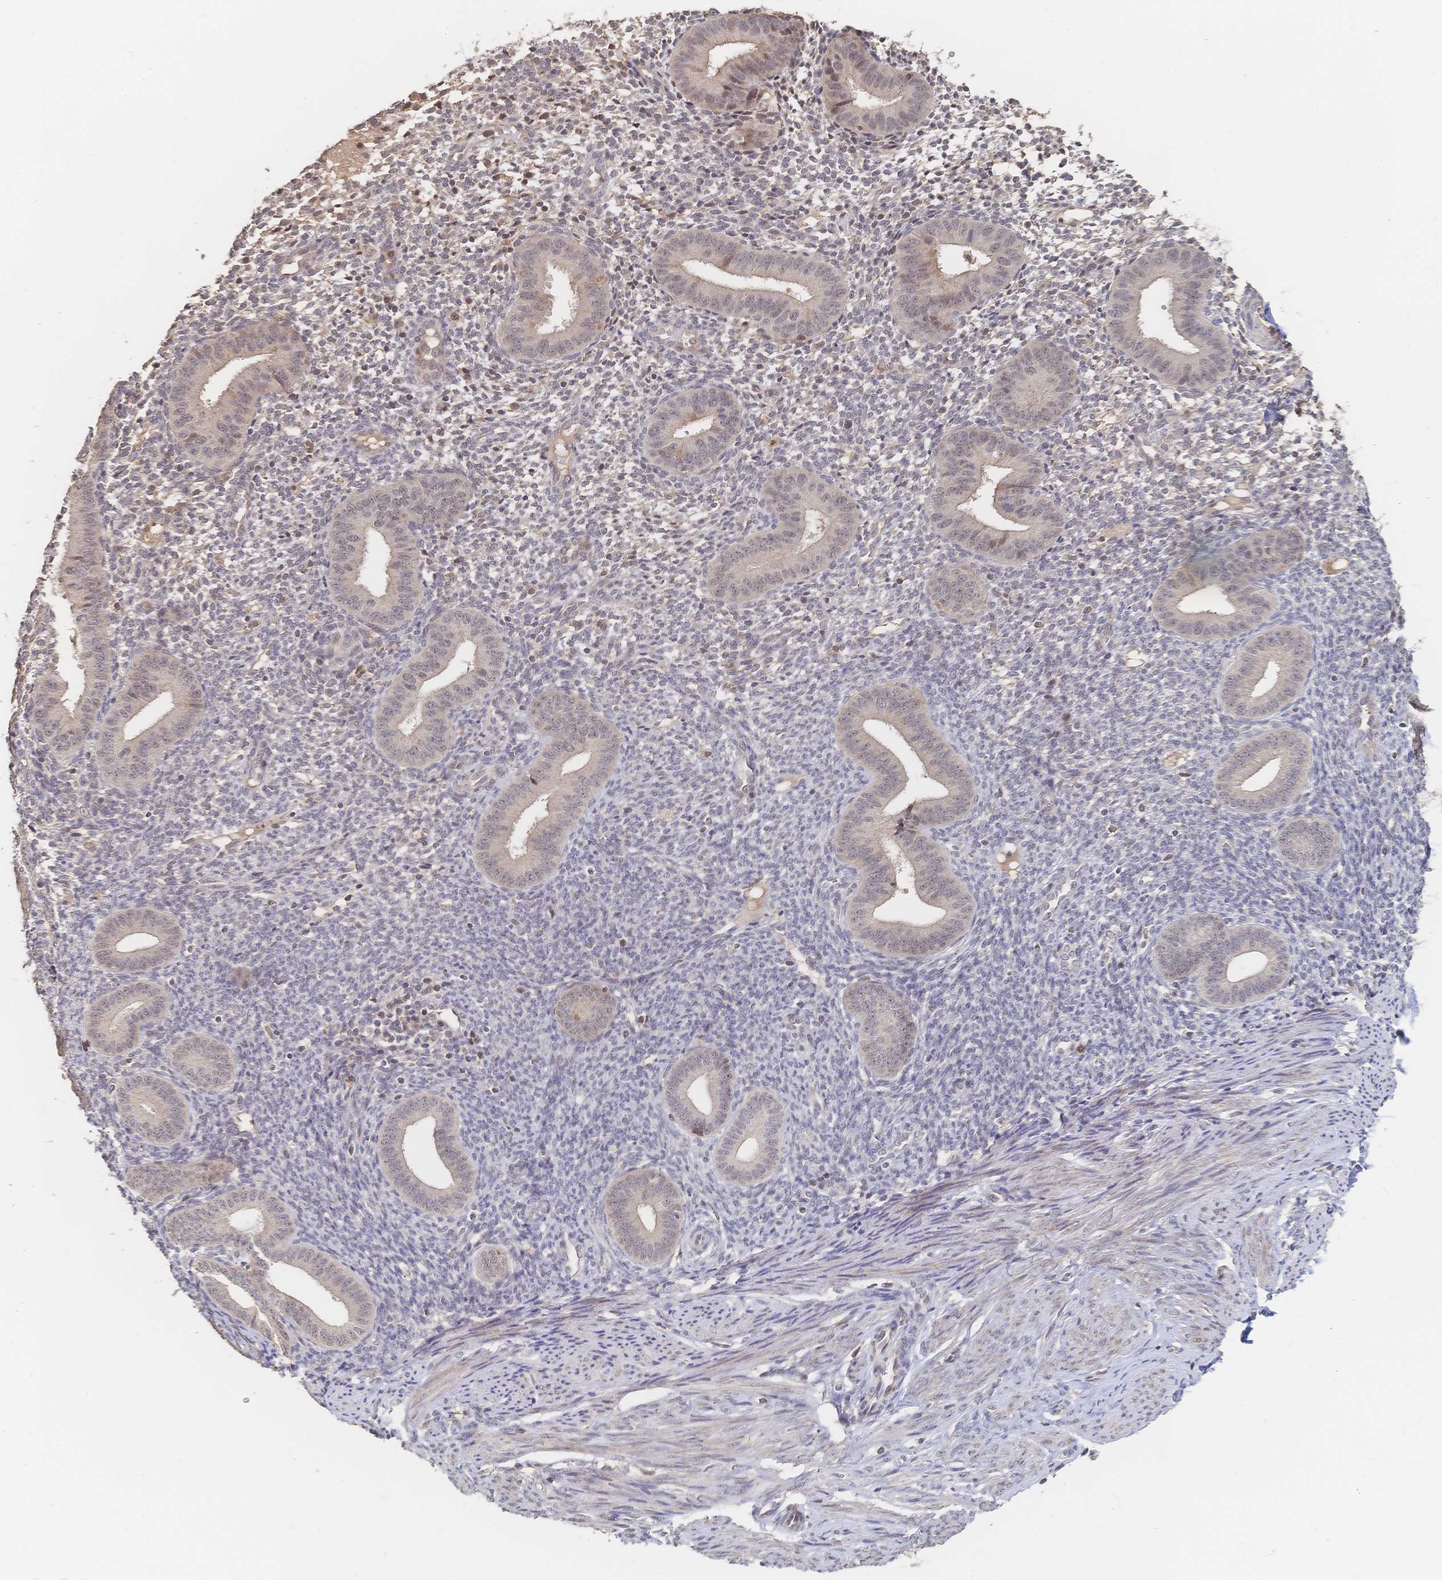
{"staining": {"intensity": "weak", "quantity": "<25%", "location": "nuclear"}, "tissue": "endometrium", "cell_type": "Cells in endometrial stroma", "image_type": "normal", "snomed": [{"axis": "morphology", "description": "Normal tissue, NOS"}, {"axis": "topography", "description": "Endometrium"}], "caption": "High magnification brightfield microscopy of benign endometrium stained with DAB (brown) and counterstained with hematoxylin (blue): cells in endometrial stroma show no significant expression. (Immunohistochemistry, brightfield microscopy, high magnification).", "gene": "LRP5", "patient": {"sex": "female", "age": 40}}